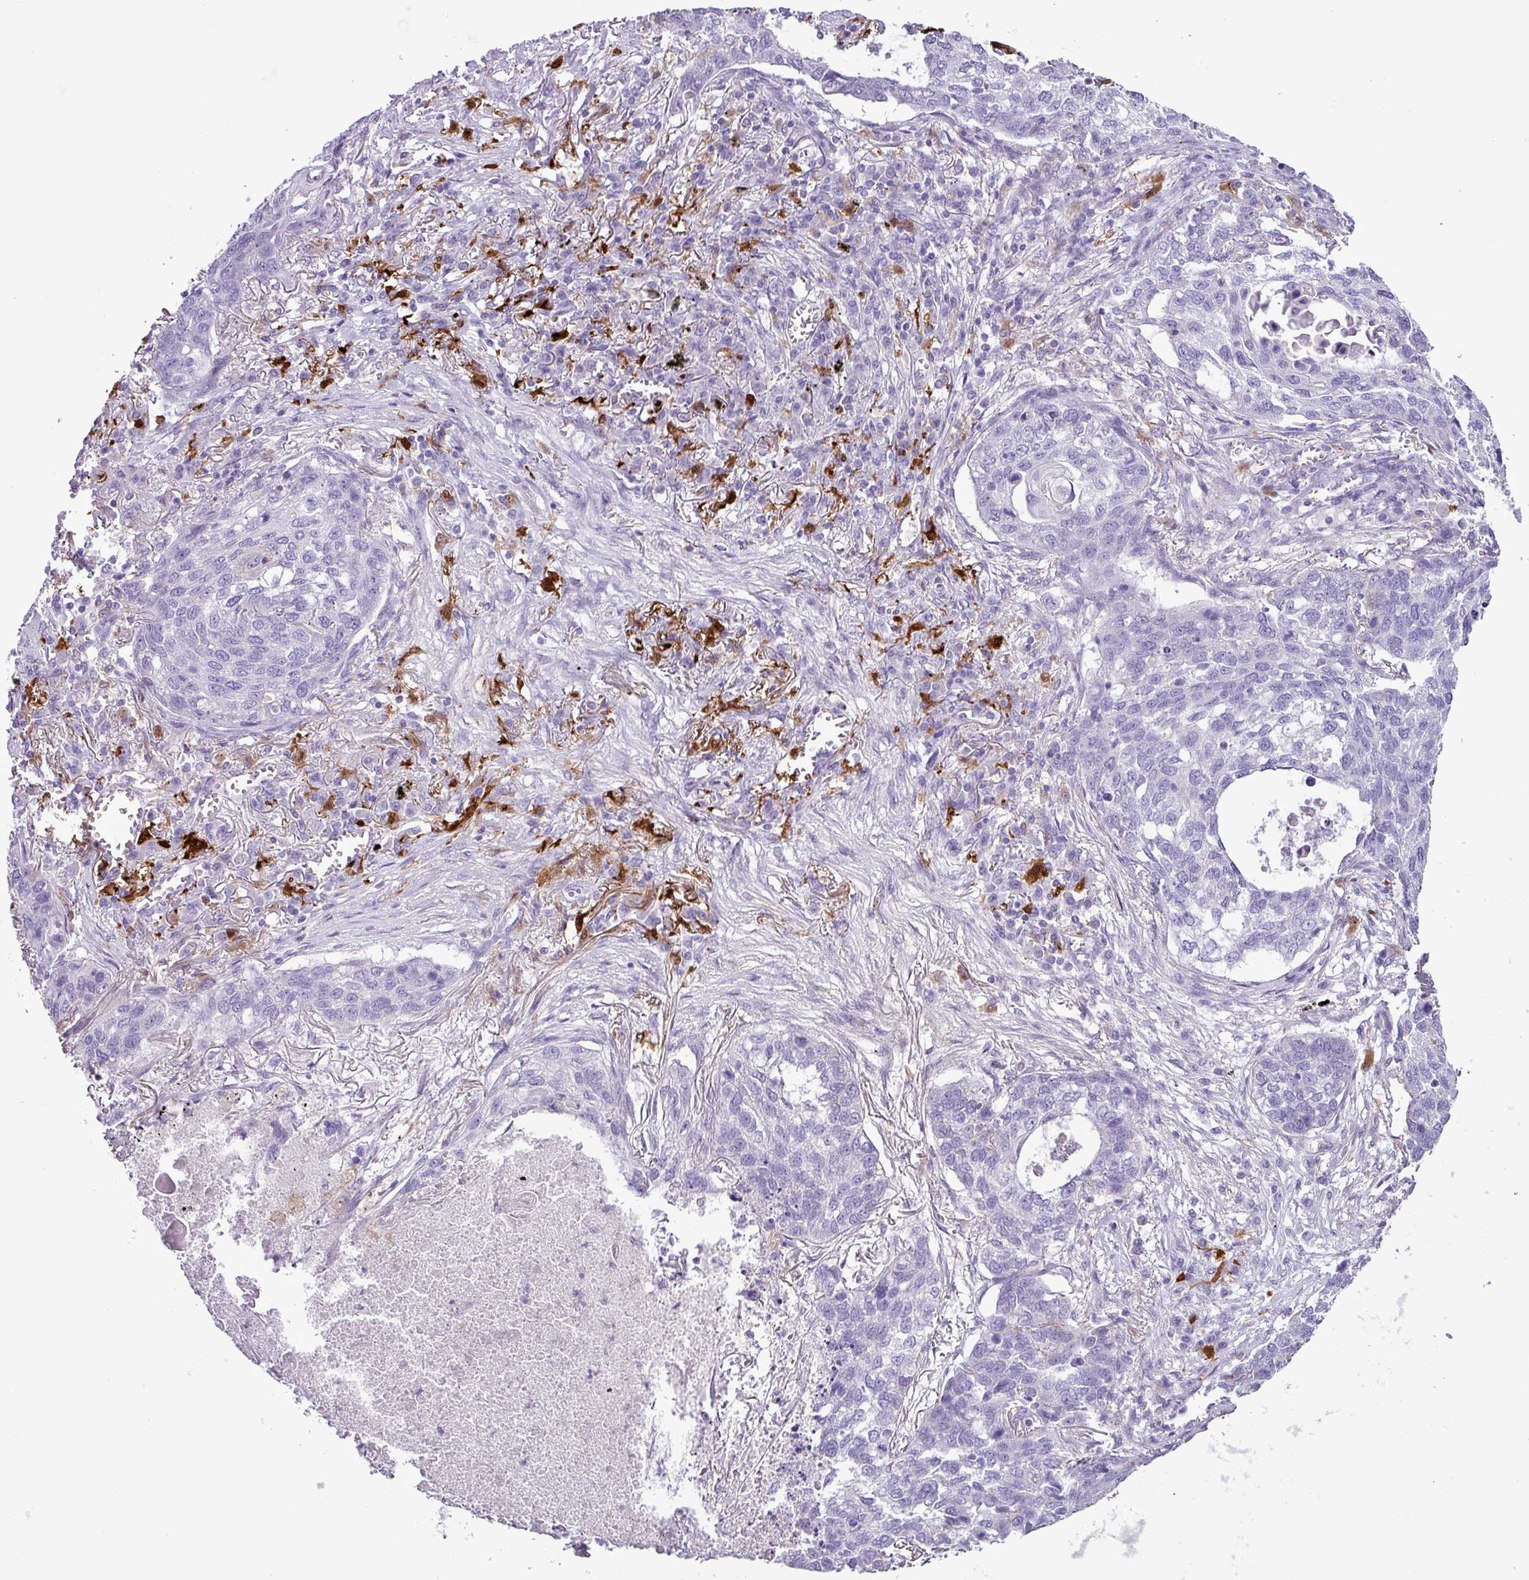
{"staining": {"intensity": "negative", "quantity": "none", "location": "none"}, "tissue": "lung cancer", "cell_type": "Tumor cells", "image_type": "cancer", "snomed": [{"axis": "morphology", "description": "Squamous cell carcinoma, NOS"}, {"axis": "topography", "description": "Lung"}], "caption": "Immunohistochemistry (IHC) of human squamous cell carcinoma (lung) demonstrates no positivity in tumor cells.", "gene": "TMEM200C", "patient": {"sex": "female", "age": 63}}